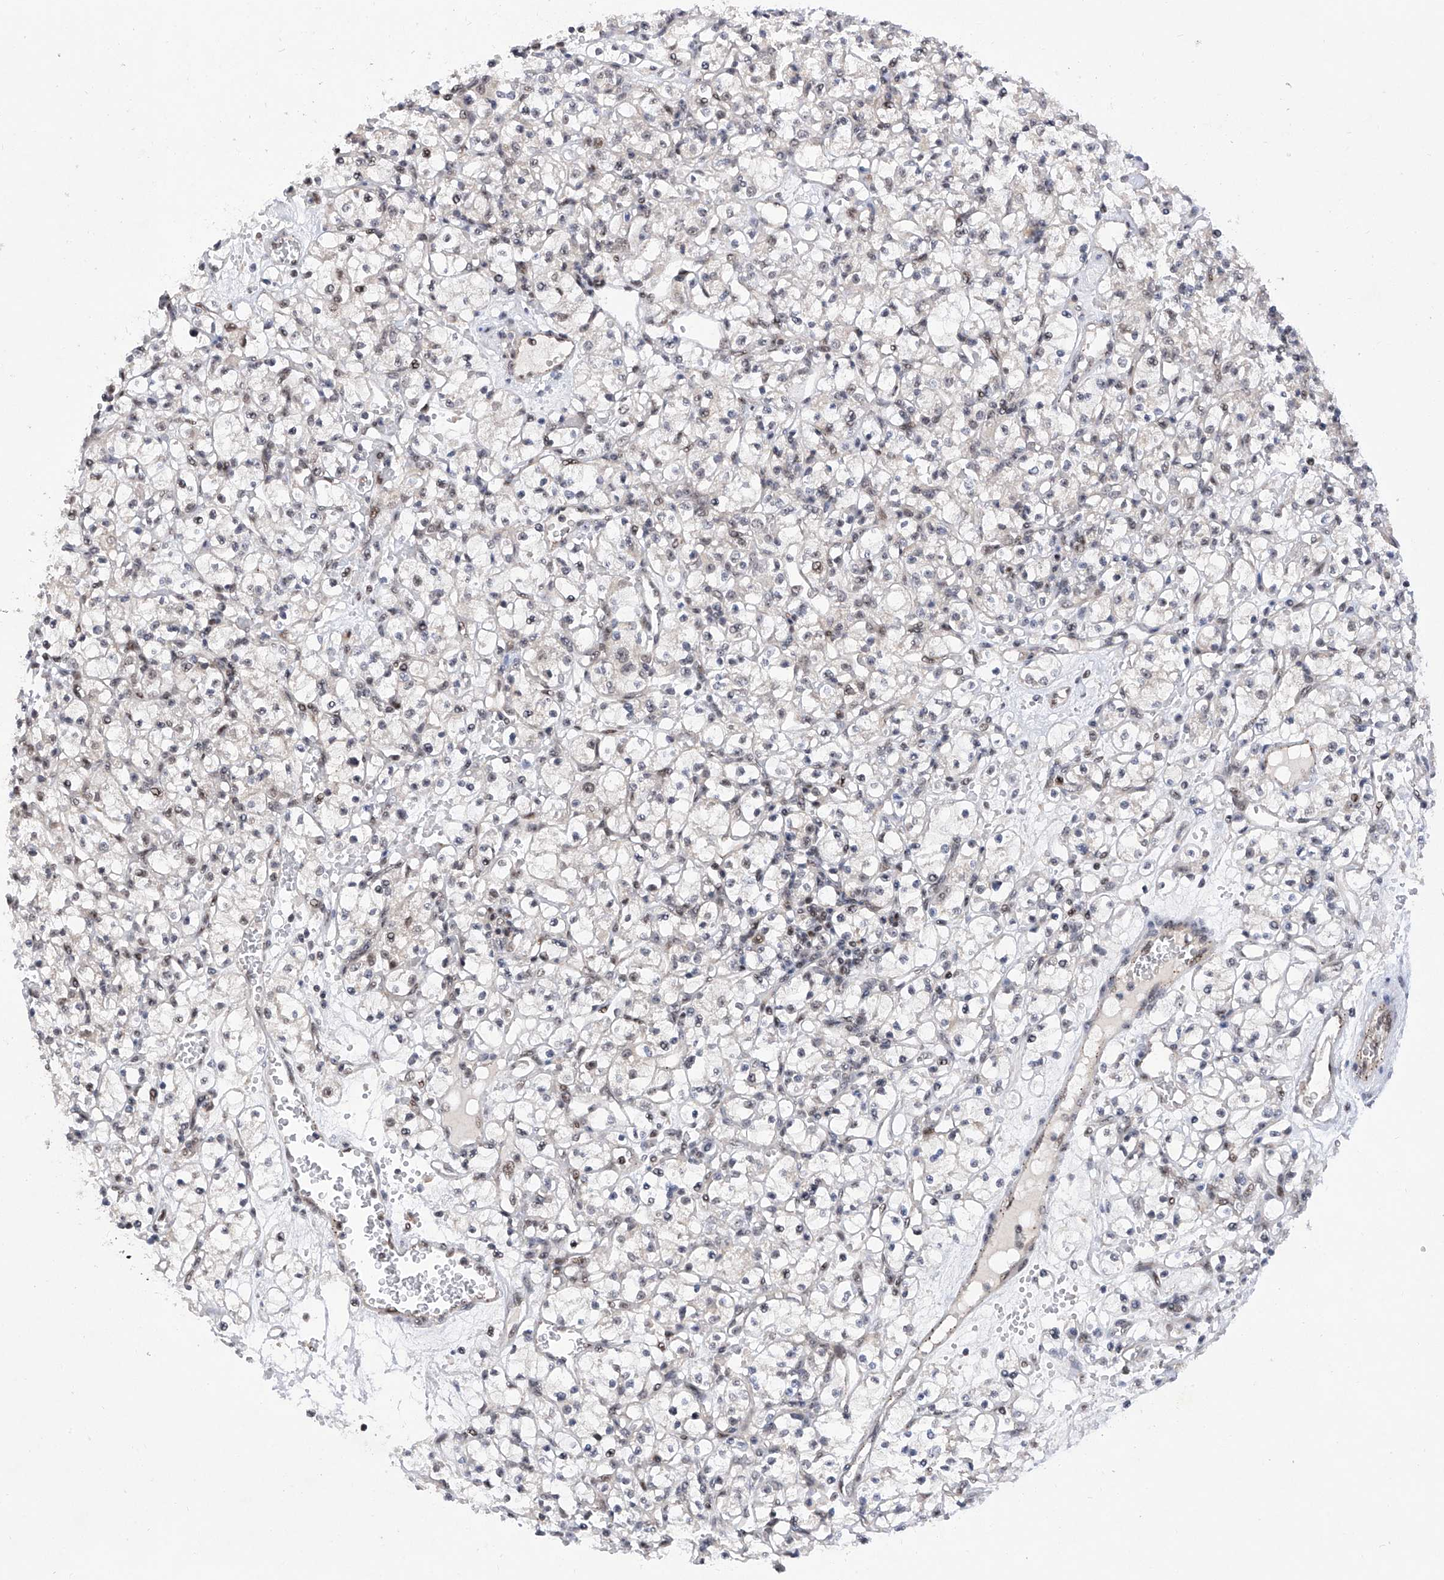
{"staining": {"intensity": "negative", "quantity": "none", "location": "none"}, "tissue": "renal cancer", "cell_type": "Tumor cells", "image_type": "cancer", "snomed": [{"axis": "morphology", "description": "Adenocarcinoma, NOS"}, {"axis": "topography", "description": "Kidney"}], "caption": "Tumor cells are negative for brown protein staining in renal adenocarcinoma. (DAB (3,3'-diaminobenzidine) immunohistochemistry, high magnification).", "gene": "RAD54L", "patient": {"sex": "female", "age": 59}}